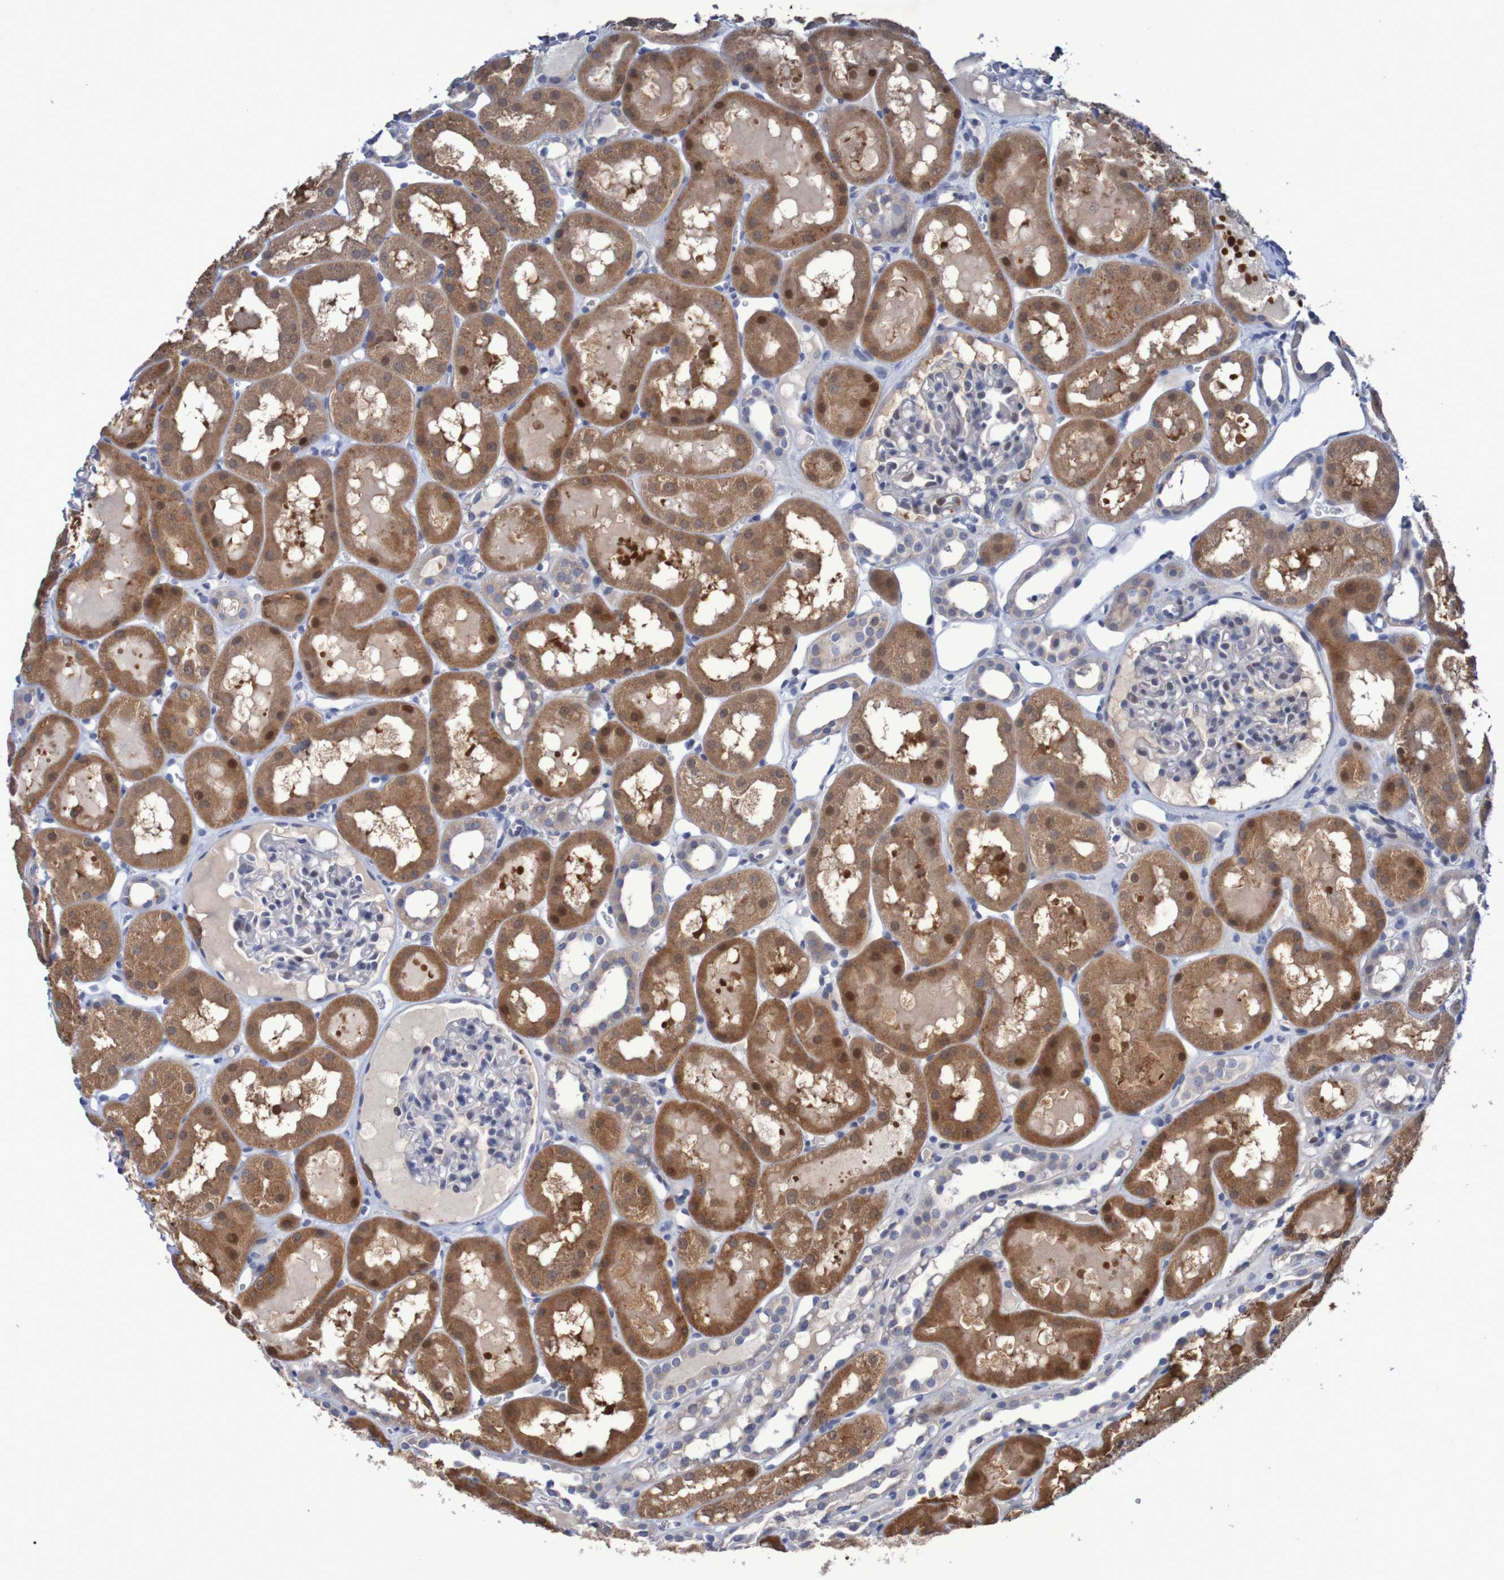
{"staining": {"intensity": "negative", "quantity": "none", "location": "none"}, "tissue": "kidney", "cell_type": "Cells in glomeruli", "image_type": "normal", "snomed": [{"axis": "morphology", "description": "Normal tissue, NOS"}, {"axis": "topography", "description": "Kidney"}, {"axis": "topography", "description": "Urinary bladder"}], "caption": "Immunohistochemistry (IHC) histopathology image of unremarkable kidney: human kidney stained with DAB (3,3'-diaminobenzidine) exhibits no significant protein staining in cells in glomeruli.", "gene": "FBP1", "patient": {"sex": "male", "age": 16}}